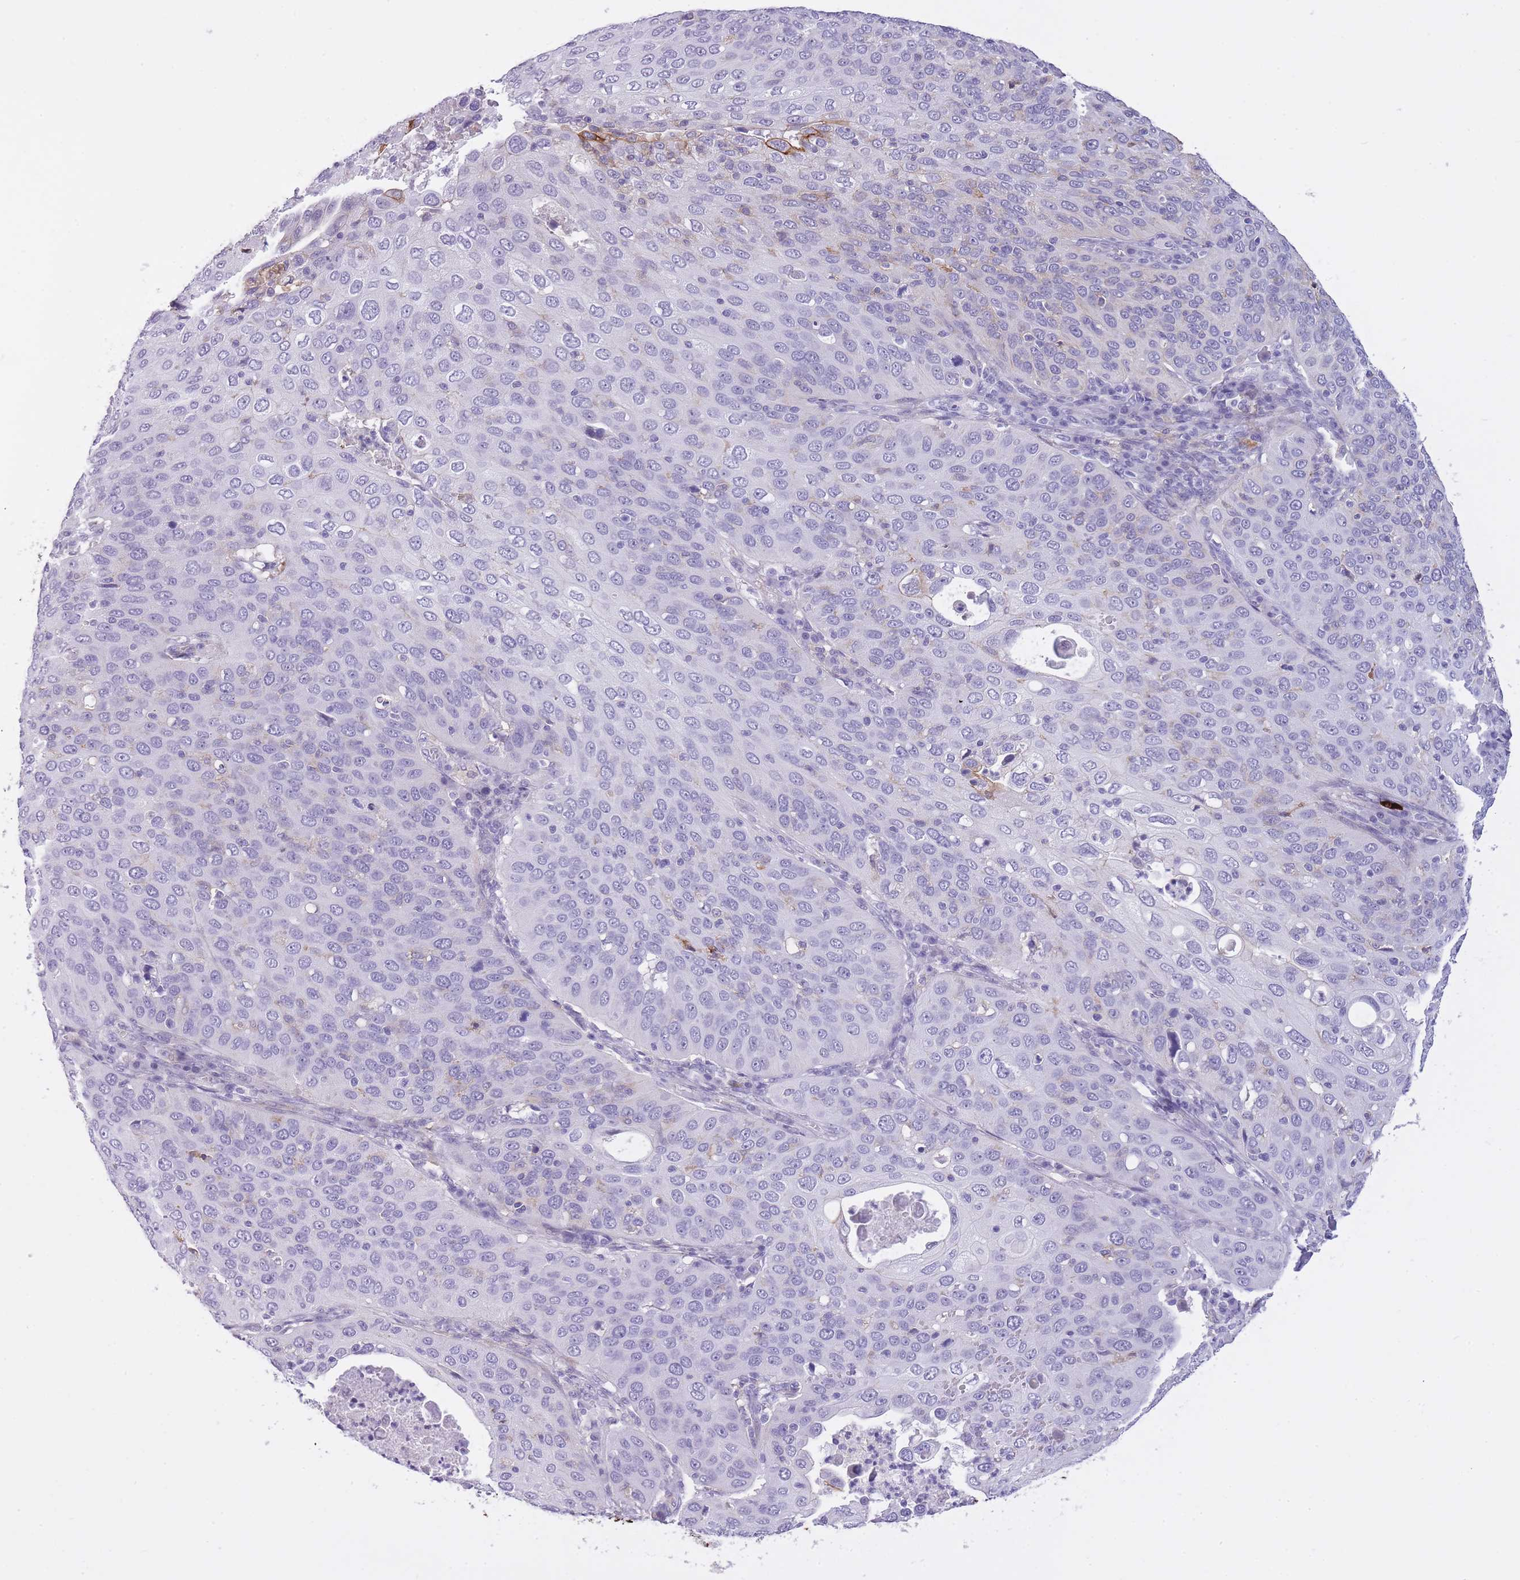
{"staining": {"intensity": "moderate", "quantity": "<25%", "location": "cytoplasmic/membranous"}, "tissue": "cervical cancer", "cell_type": "Tumor cells", "image_type": "cancer", "snomed": [{"axis": "morphology", "description": "Squamous cell carcinoma, NOS"}, {"axis": "topography", "description": "Cervix"}], "caption": "Cervical cancer (squamous cell carcinoma) was stained to show a protein in brown. There is low levels of moderate cytoplasmic/membranous staining in approximately <25% of tumor cells.", "gene": "RADX", "patient": {"sex": "female", "age": 36}}